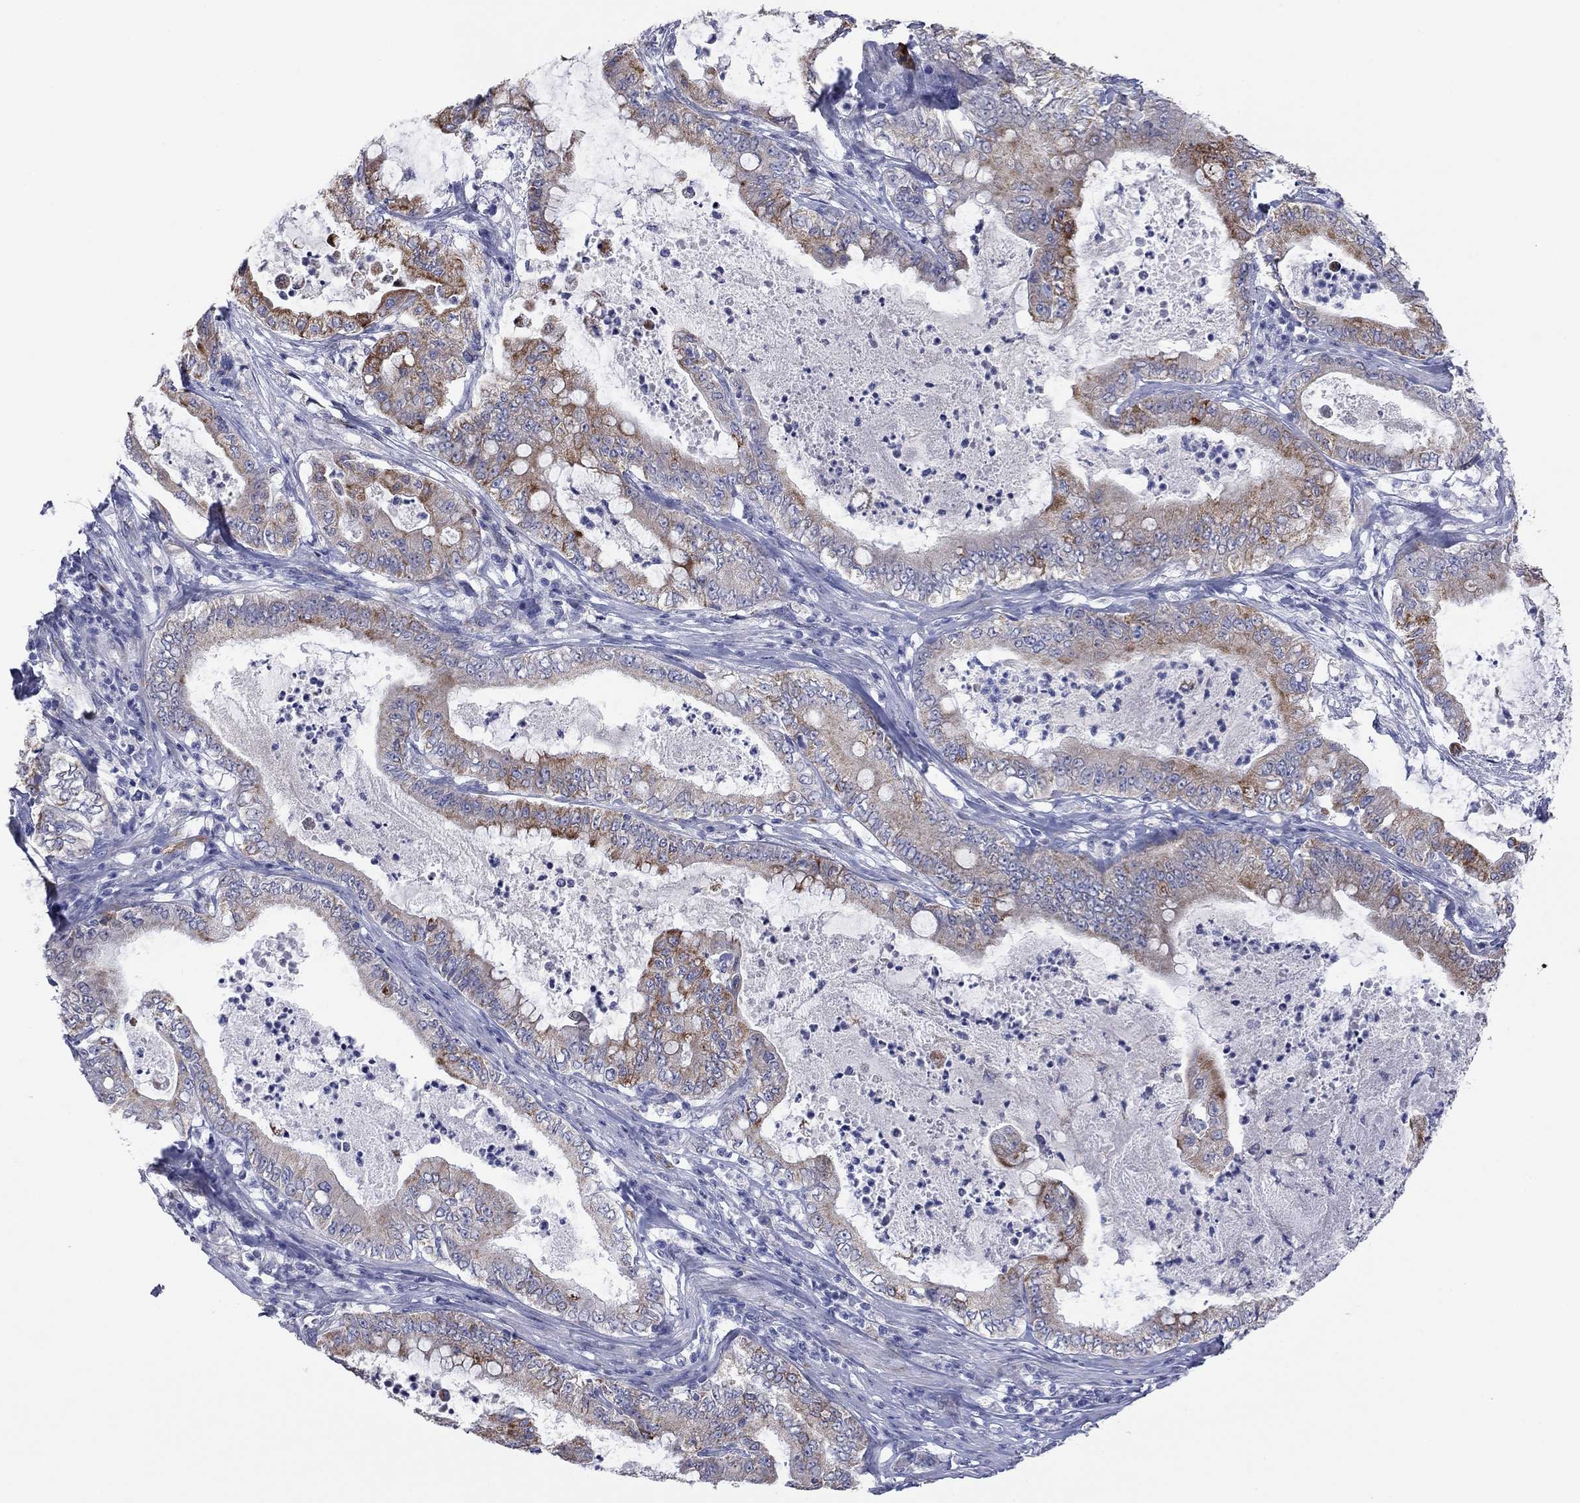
{"staining": {"intensity": "strong", "quantity": "<25%", "location": "cytoplasmic/membranous"}, "tissue": "pancreatic cancer", "cell_type": "Tumor cells", "image_type": "cancer", "snomed": [{"axis": "morphology", "description": "Adenocarcinoma, NOS"}, {"axis": "topography", "description": "Pancreas"}], "caption": "Pancreatic cancer stained for a protein (brown) displays strong cytoplasmic/membranous positive expression in approximately <25% of tumor cells.", "gene": "MGST3", "patient": {"sex": "male", "age": 71}}